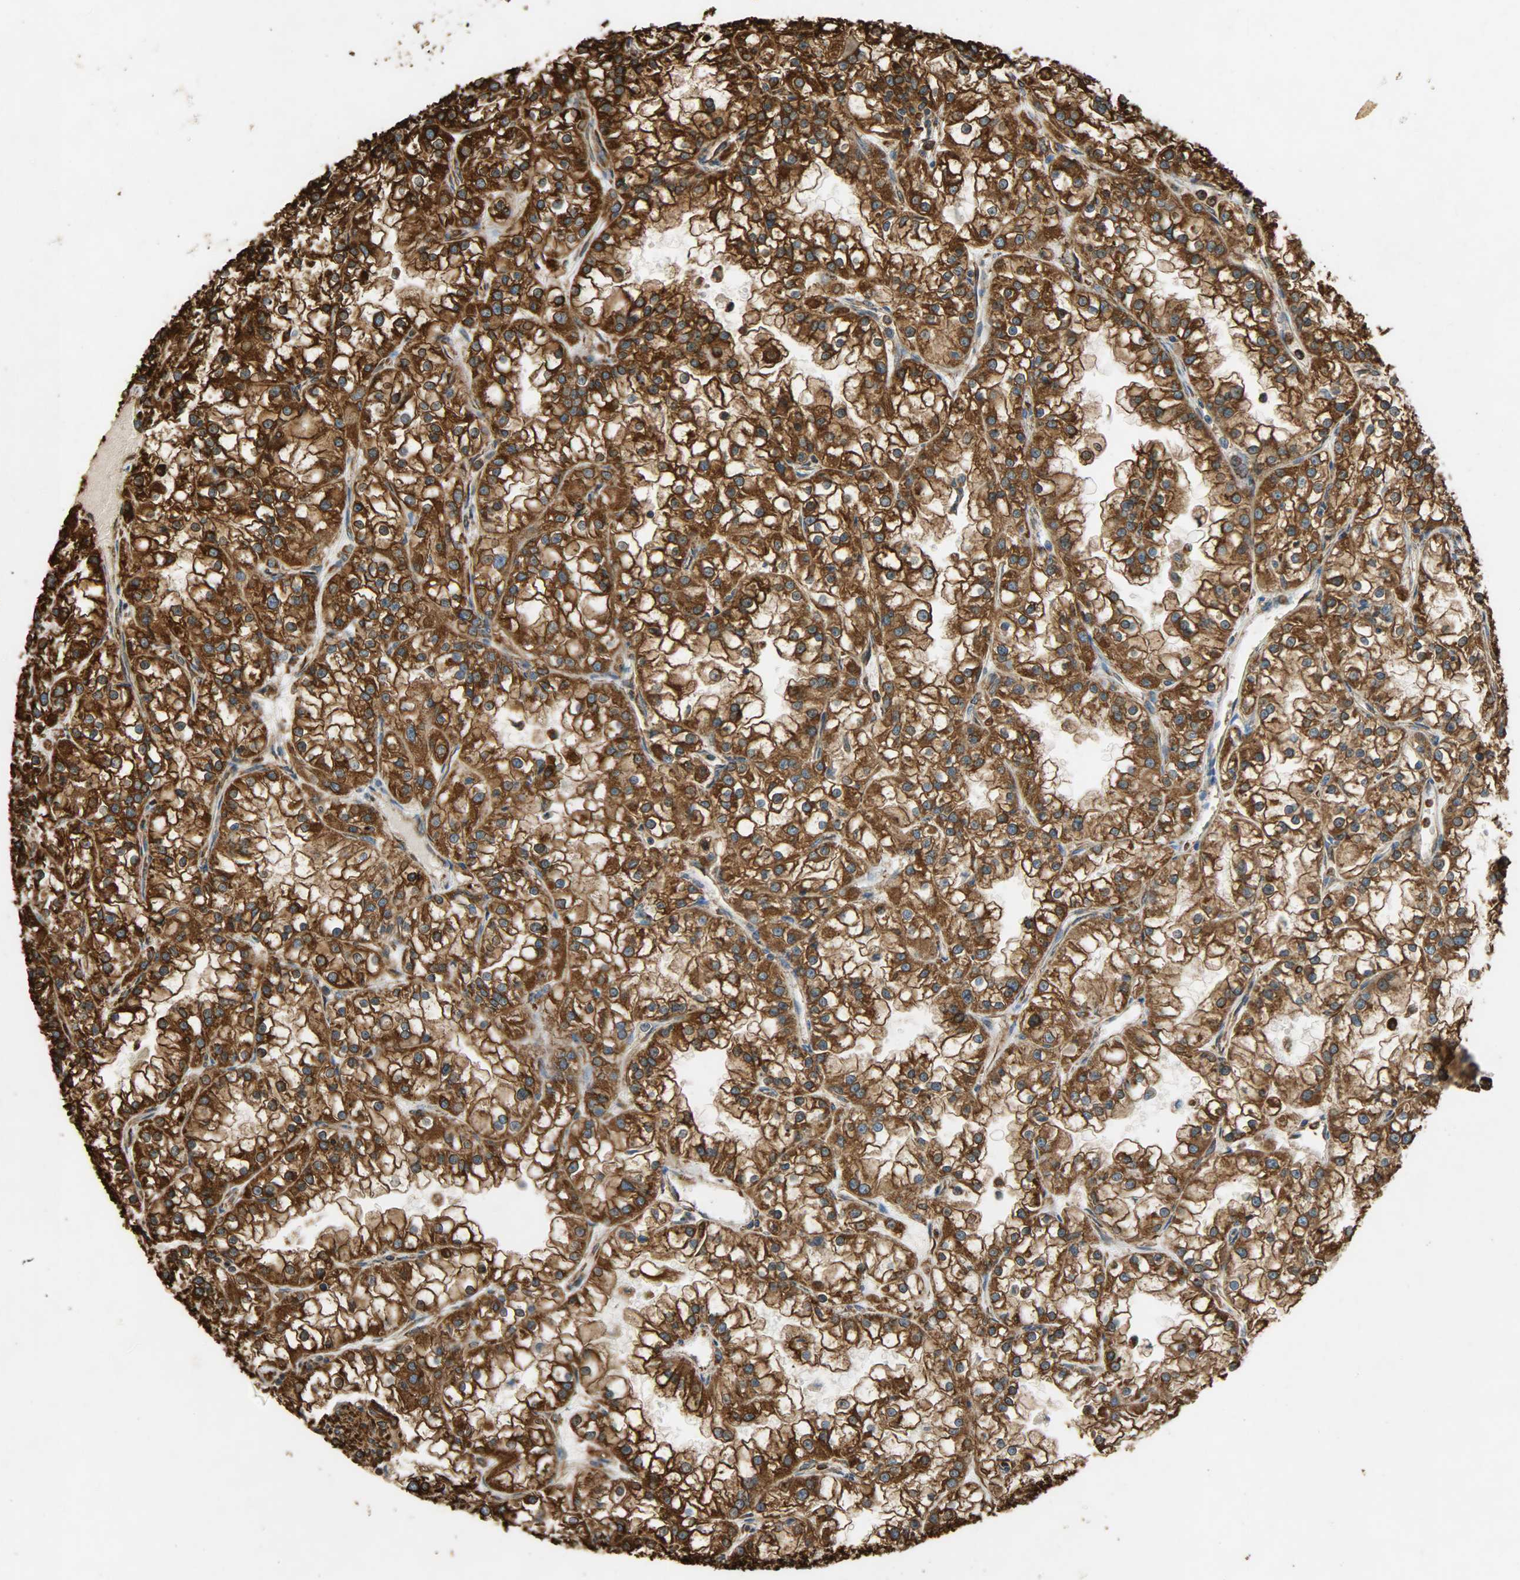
{"staining": {"intensity": "strong", "quantity": ">75%", "location": "cytoplasmic/membranous"}, "tissue": "renal cancer", "cell_type": "Tumor cells", "image_type": "cancer", "snomed": [{"axis": "morphology", "description": "Adenocarcinoma, NOS"}, {"axis": "topography", "description": "Kidney"}], "caption": "IHC of human renal cancer displays high levels of strong cytoplasmic/membranous expression in approximately >75% of tumor cells.", "gene": "HSP90B1", "patient": {"sex": "female", "age": 52}}